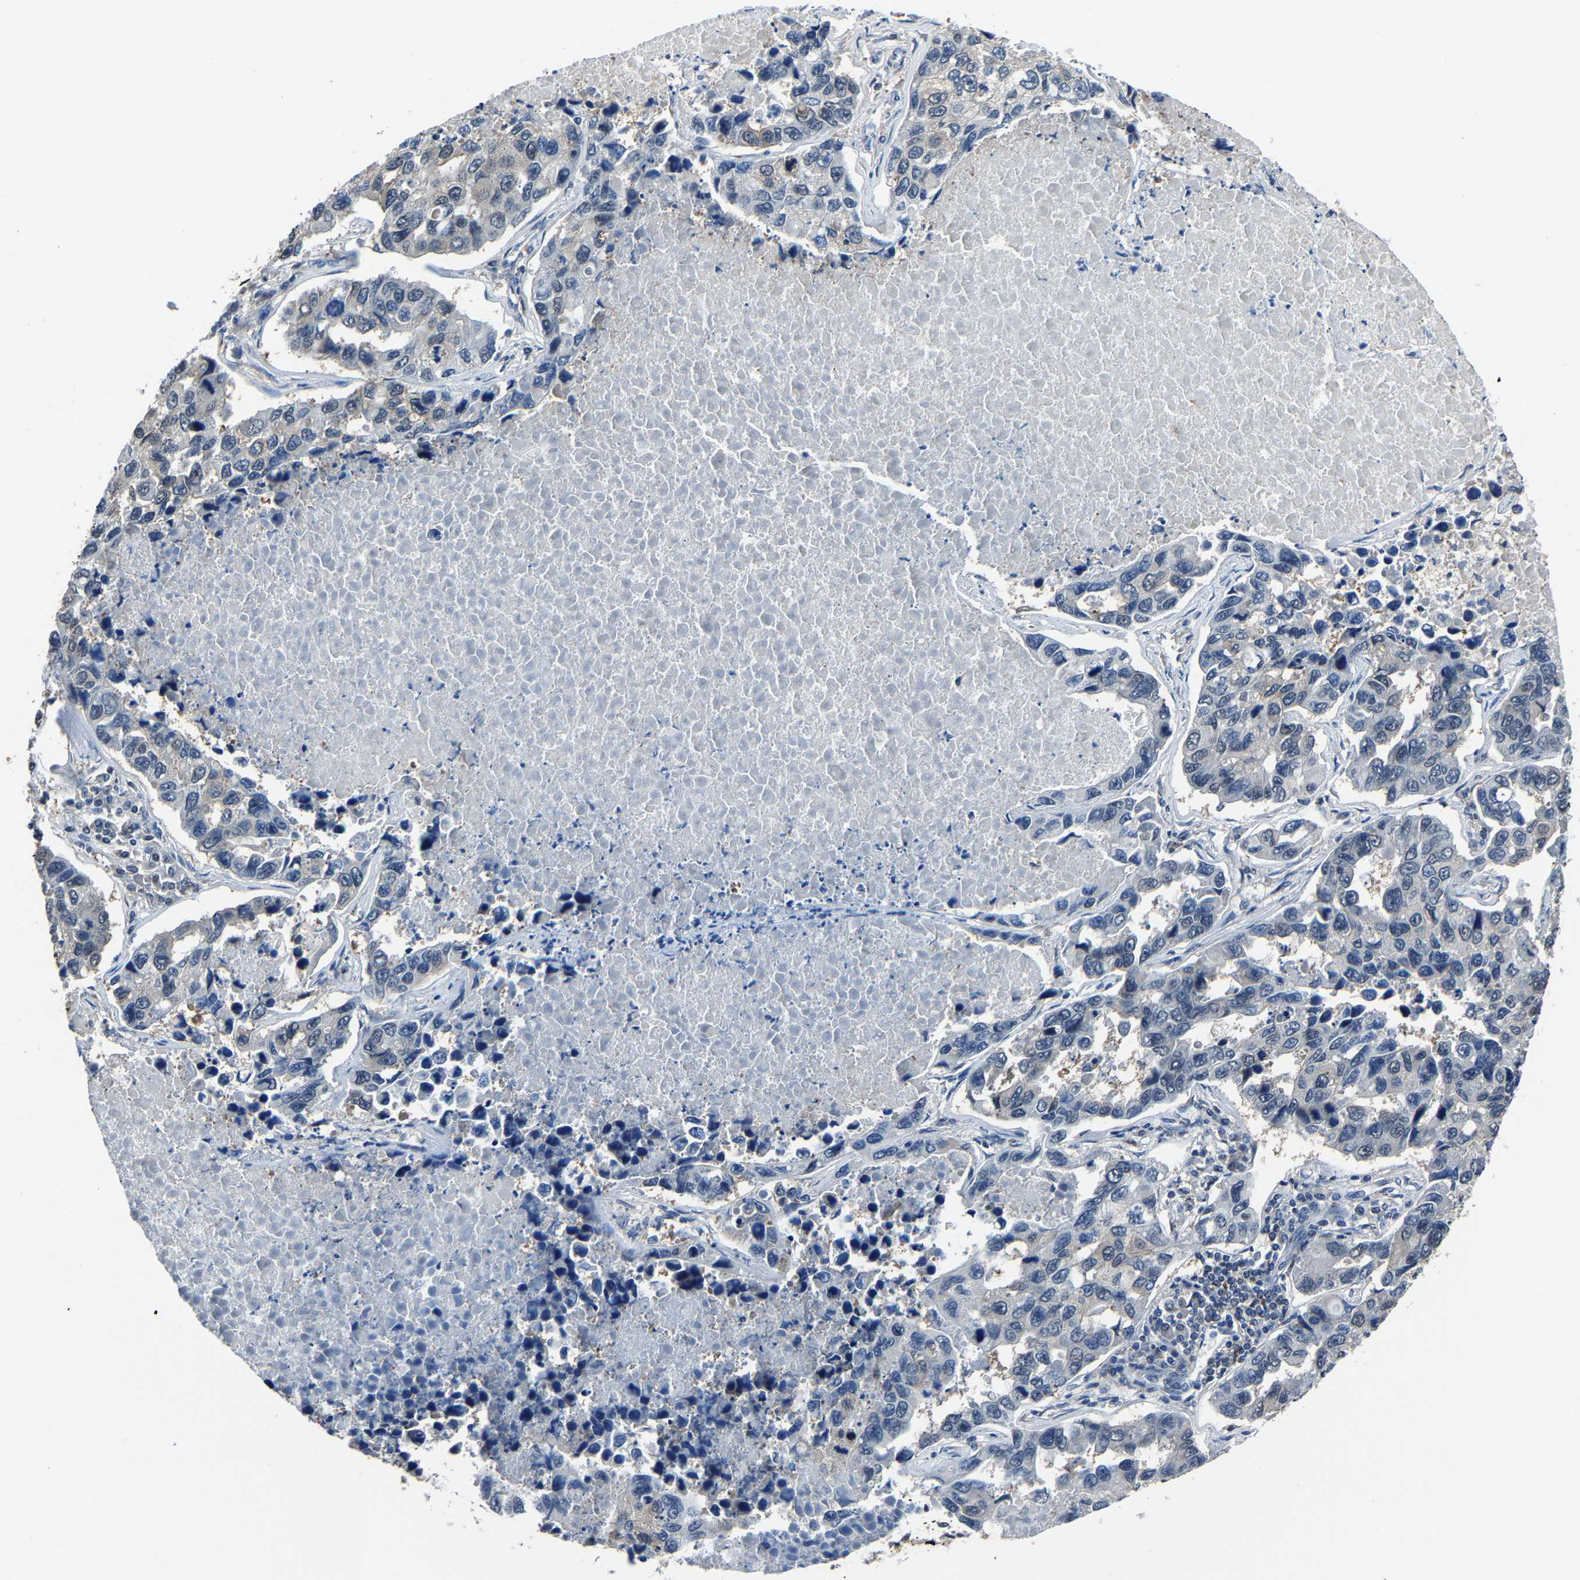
{"staining": {"intensity": "negative", "quantity": "none", "location": "none"}, "tissue": "lung cancer", "cell_type": "Tumor cells", "image_type": "cancer", "snomed": [{"axis": "morphology", "description": "Adenocarcinoma, NOS"}, {"axis": "topography", "description": "Lung"}], "caption": "Histopathology image shows no significant protein expression in tumor cells of lung adenocarcinoma.", "gene": "STRBP", "patient": {"sex": "male", "age": 64}}